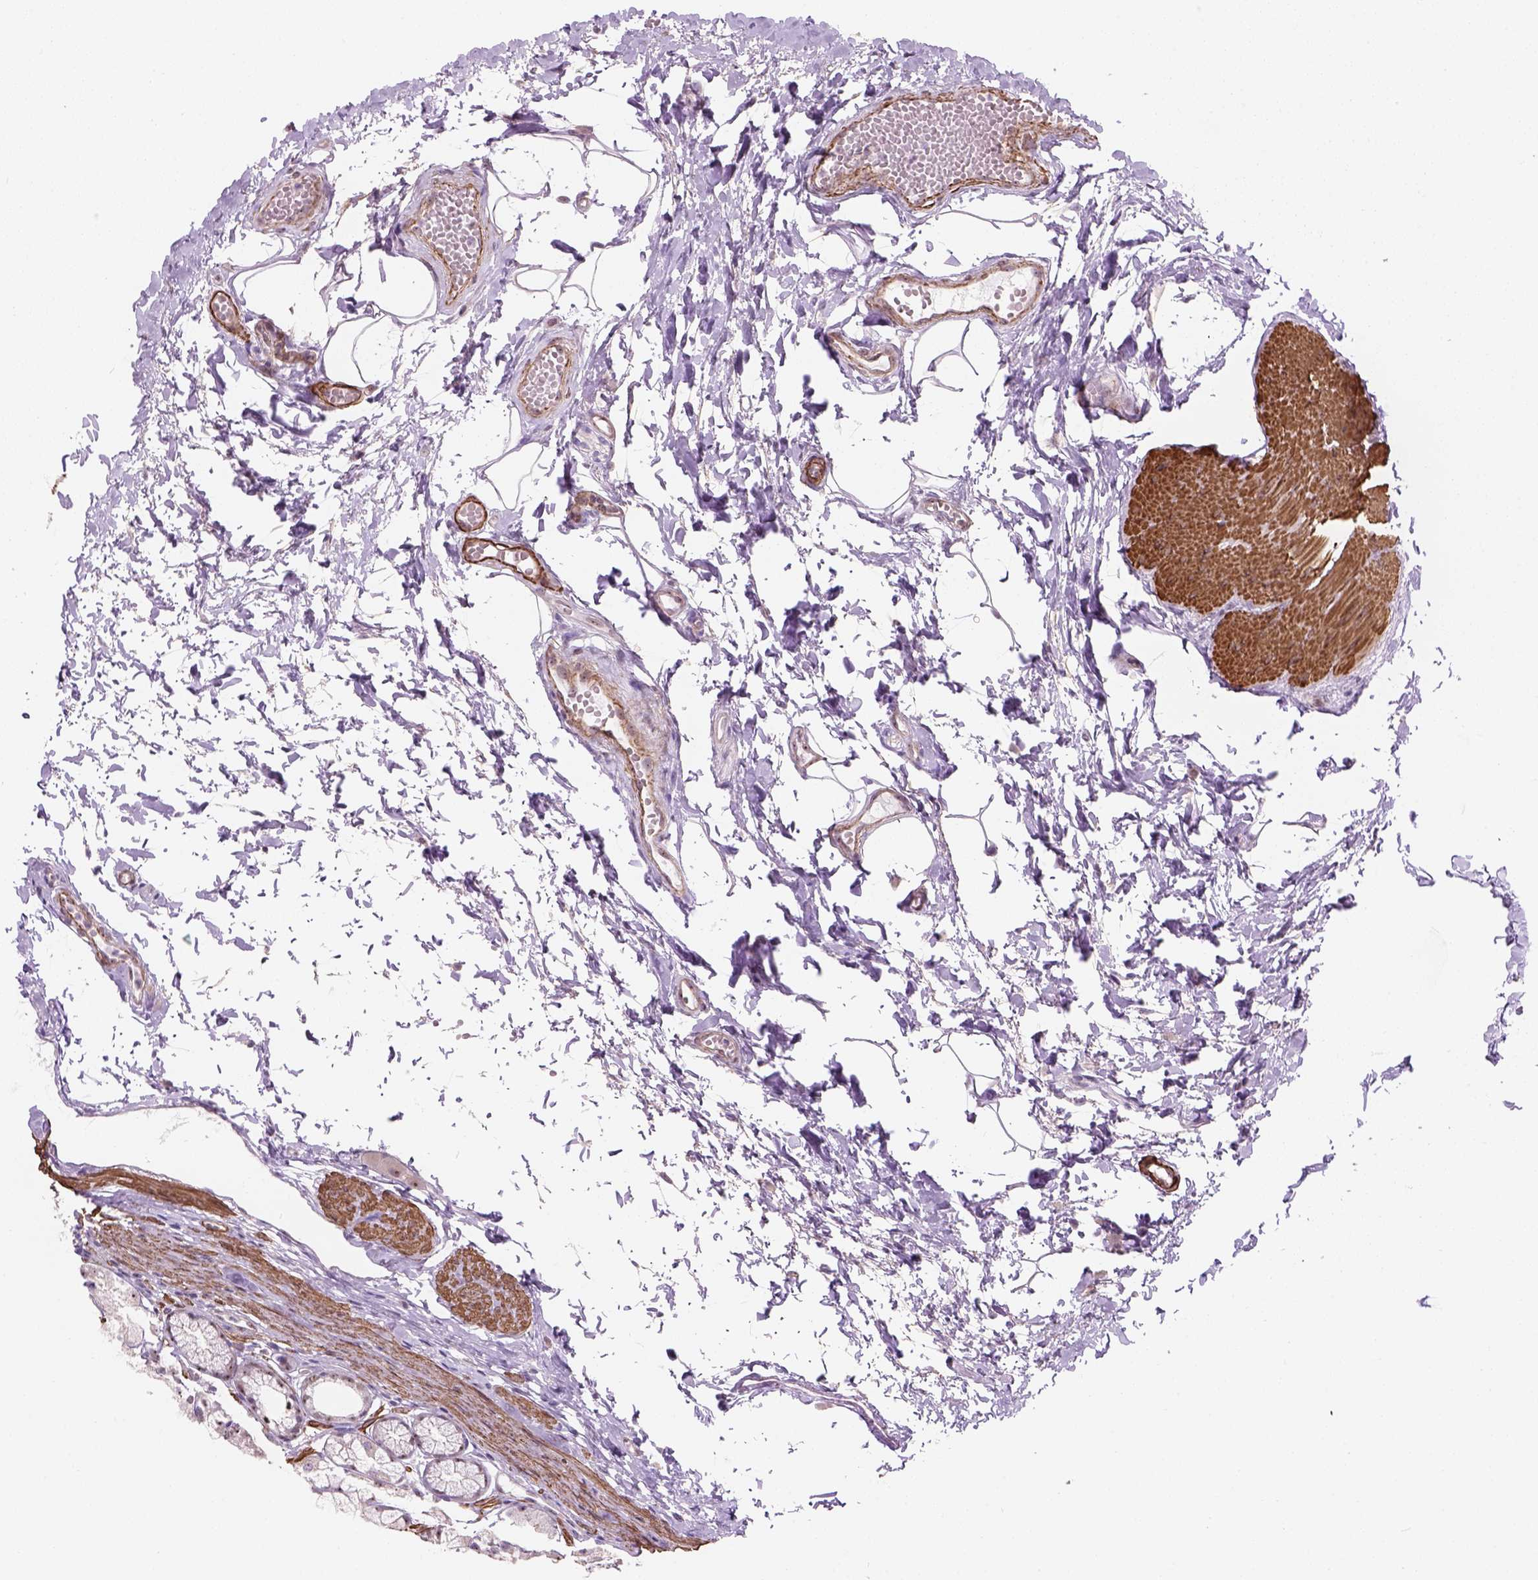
{"staining": {"intensity": "moderate", "quantity": ">75%", "location": "nuclear"}, "tissue": "stomach", "cell_type": "Glandular cells", "image_type": "normal", "snomed": [{"axis": "morphology", "description": "Normal tissue, NOS"}, {"axis": "topography", "description": "Stomach"}], "caption": "The photomicrograph exhibits a brown stain indicating the presence of a protein in the nuclear of glandular cells in stomach. Ihc stains the protein in brown and the nuclei are stained blue.", "gene": "RRS1", "patient": {"sex": "male", "age": 70}}